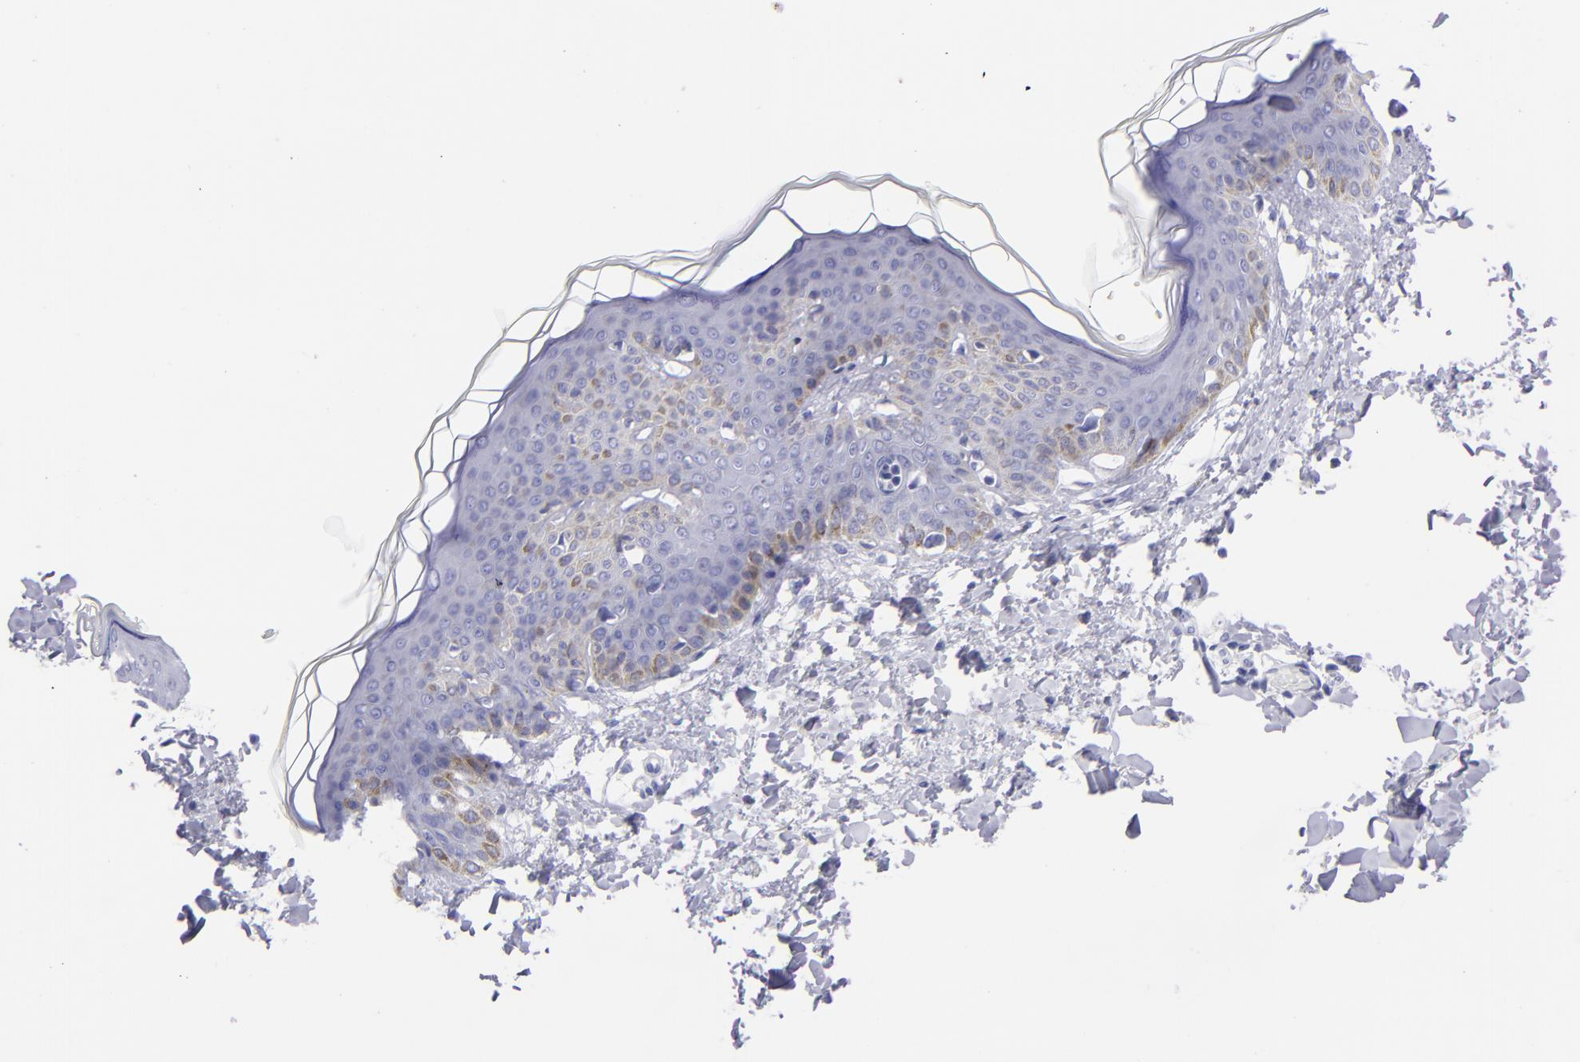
{"staining": {"intensity": "negative", "quantity": "none", "location": "none"}, "tissue": "skin", "cell_type": "Fibroblasts", "image_type": "normal", "snomed": [{"axis": "morphology", "description": "Normal tissue, NOS"}, {"axis": "topography", "description": "Skin"}], "caption": "Immunohistochemical staining of unremarkable human skin displays no significant staining in fibroblasts.", "gene": "SLC1A2", "patient": {"sex": "female", "age": 17}}